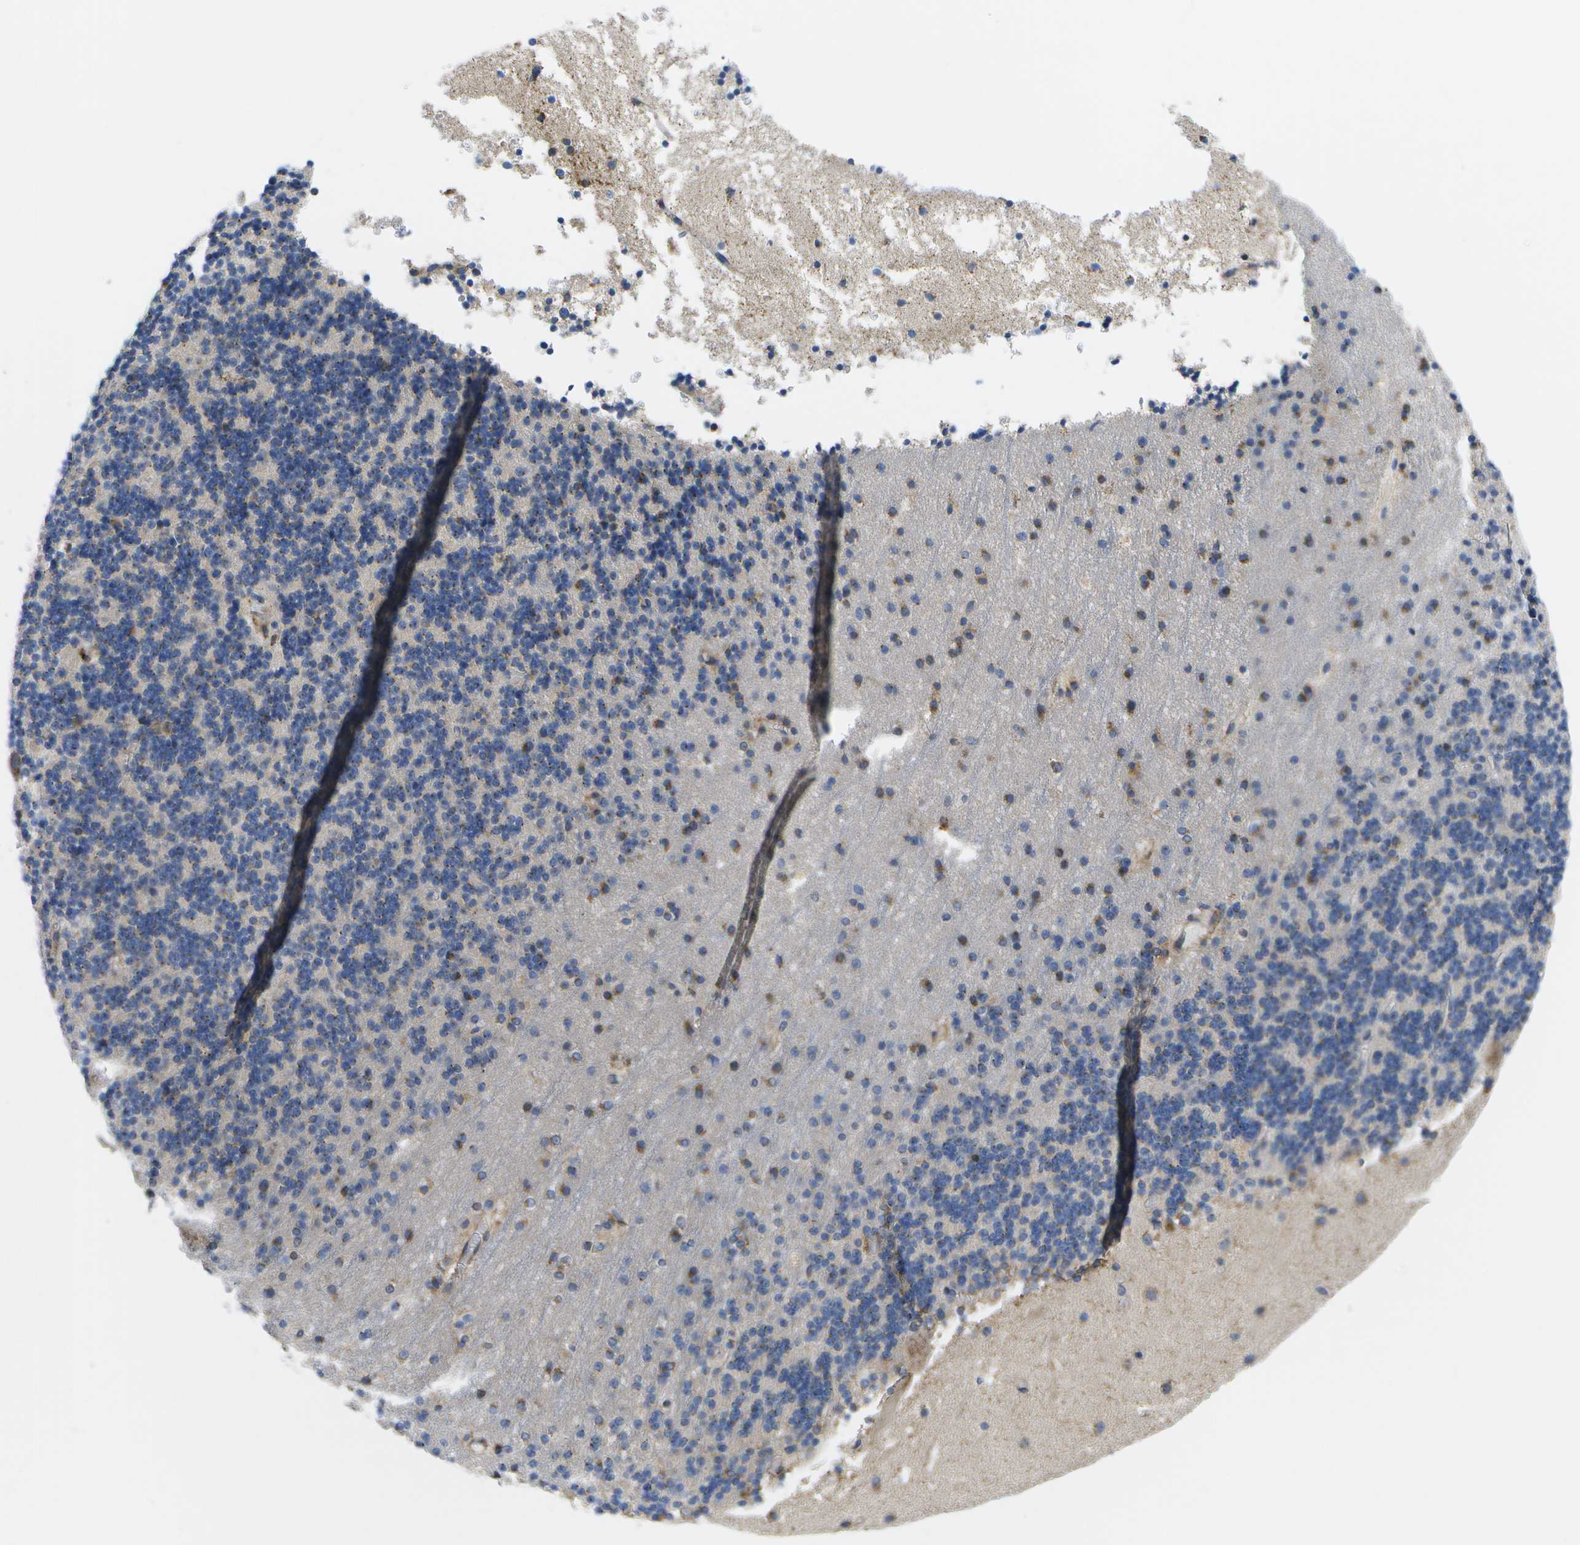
{"staining": {"intensity": "moderate", "quantity": "25%-75%", "location": "cytoplasmic/membranous"}, "tissue": "cerebellum", "cell_type": "Cells in granular layer", "image_type": "normal", "snomed": [{"axis": "morphology", "description": "Normal tissue, NOS"}, {"axis": "topography", "description": "Cerebellum"}], "caption": "Unremarkable cerebellum reveals moderate cytoplasmic/membranous expression in approximately 25%-75% of cells in granular layer, visualized by immunohistochemistry. (IHC, brightfield microscopy, high magnification).", "gene": "ZDHHC17", "patient": {"sex": "male", "age": 45}}